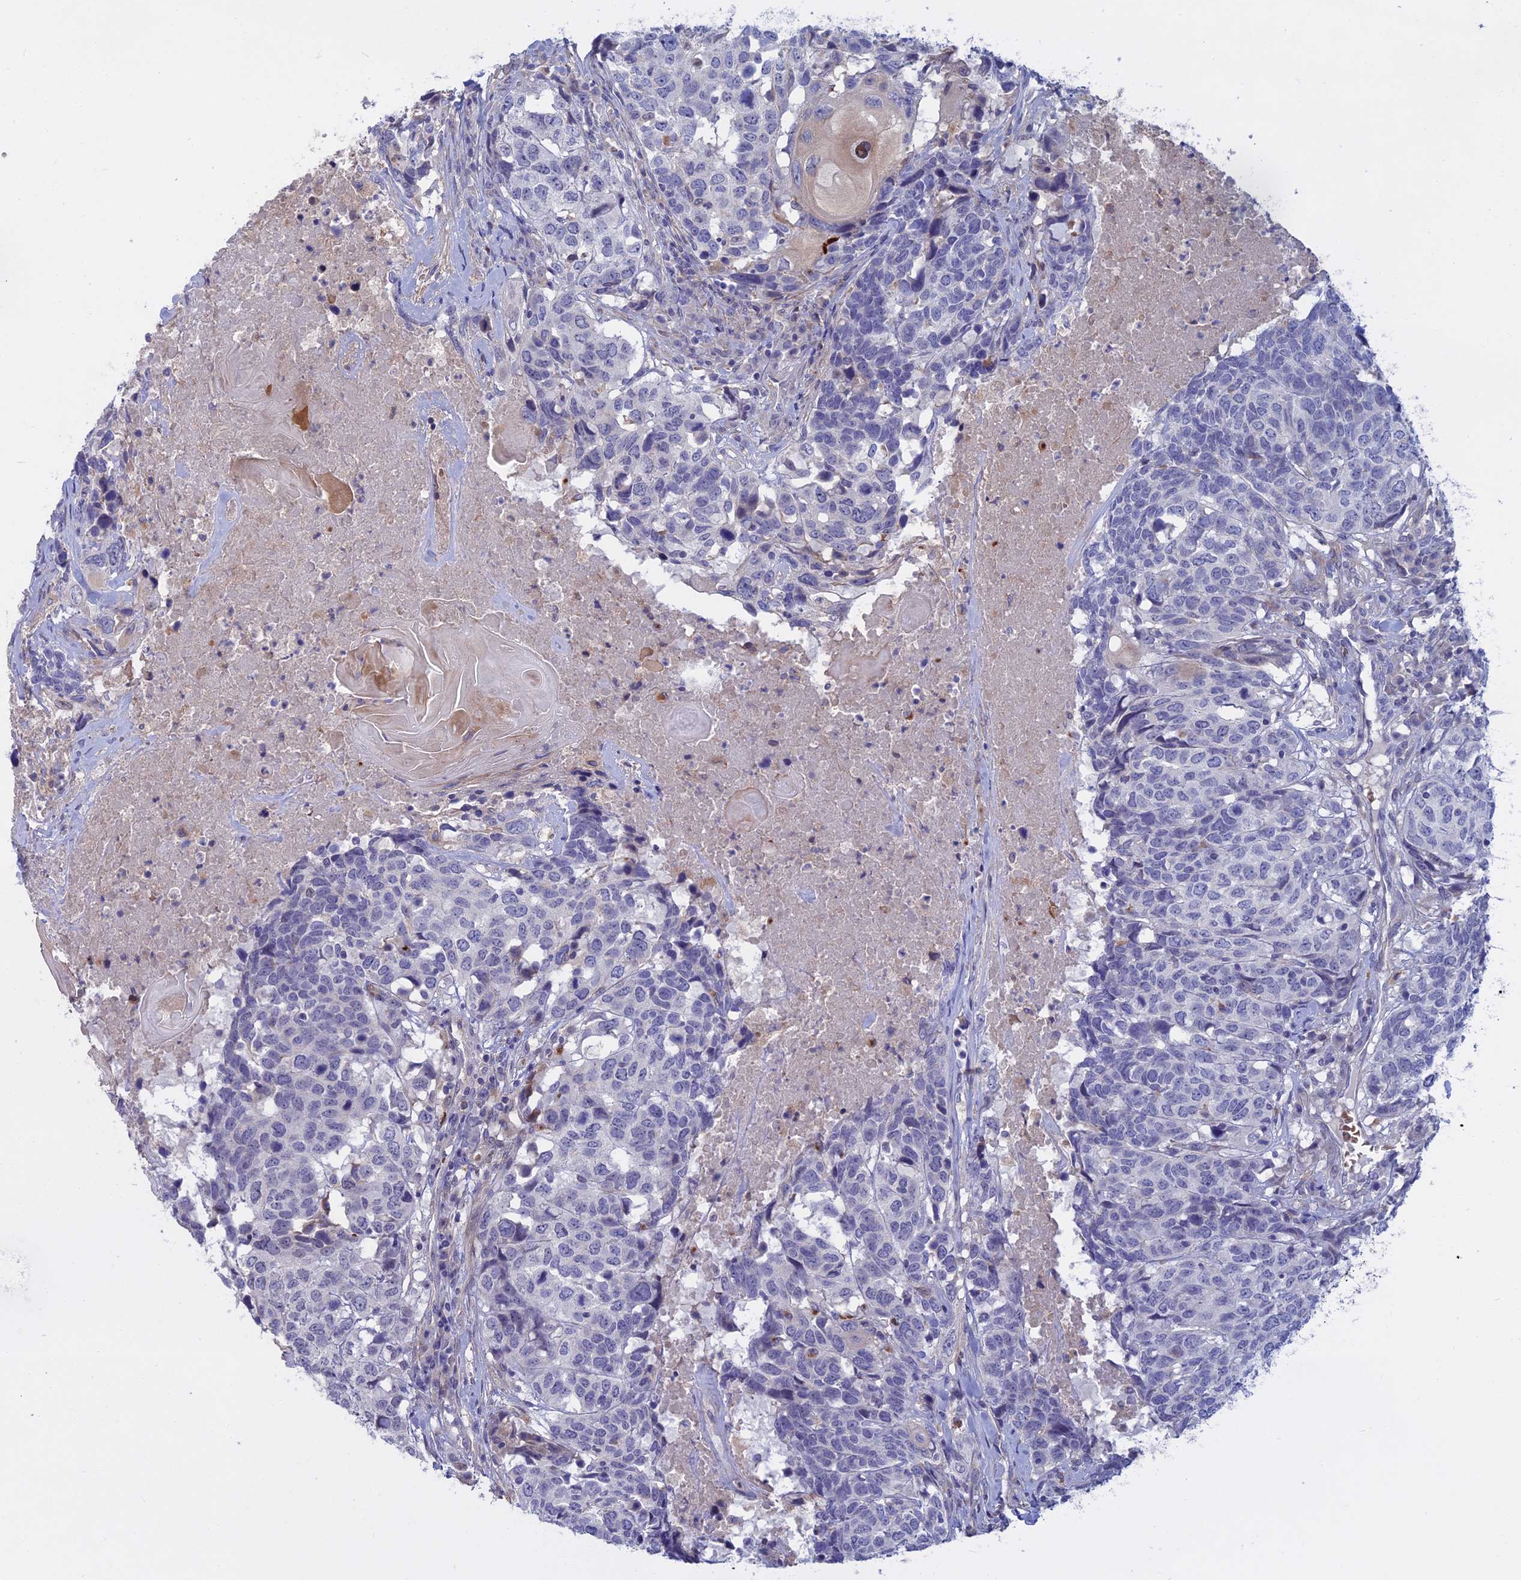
{"staining": {"intensity": "negative", "quantity": "none", "location": "none"}, "tissue": "head and neck cancer", "cell_type": "Tumor cells", "image_type": "cancer", "snomed": [{"axis": "morphology", "description": "Squamous cell carcinoma, NOS"}, {"axis": "topography", "description": "Head-Neck"}], "caption": "IHC histopathology image of neoplastic tissue: head and neck squamous cell carcinoma stained with DAB displays no significant protein staining in tumor cells.", "gene": "SLC2A6", "patient": {"sex": "male", "age": 66}}